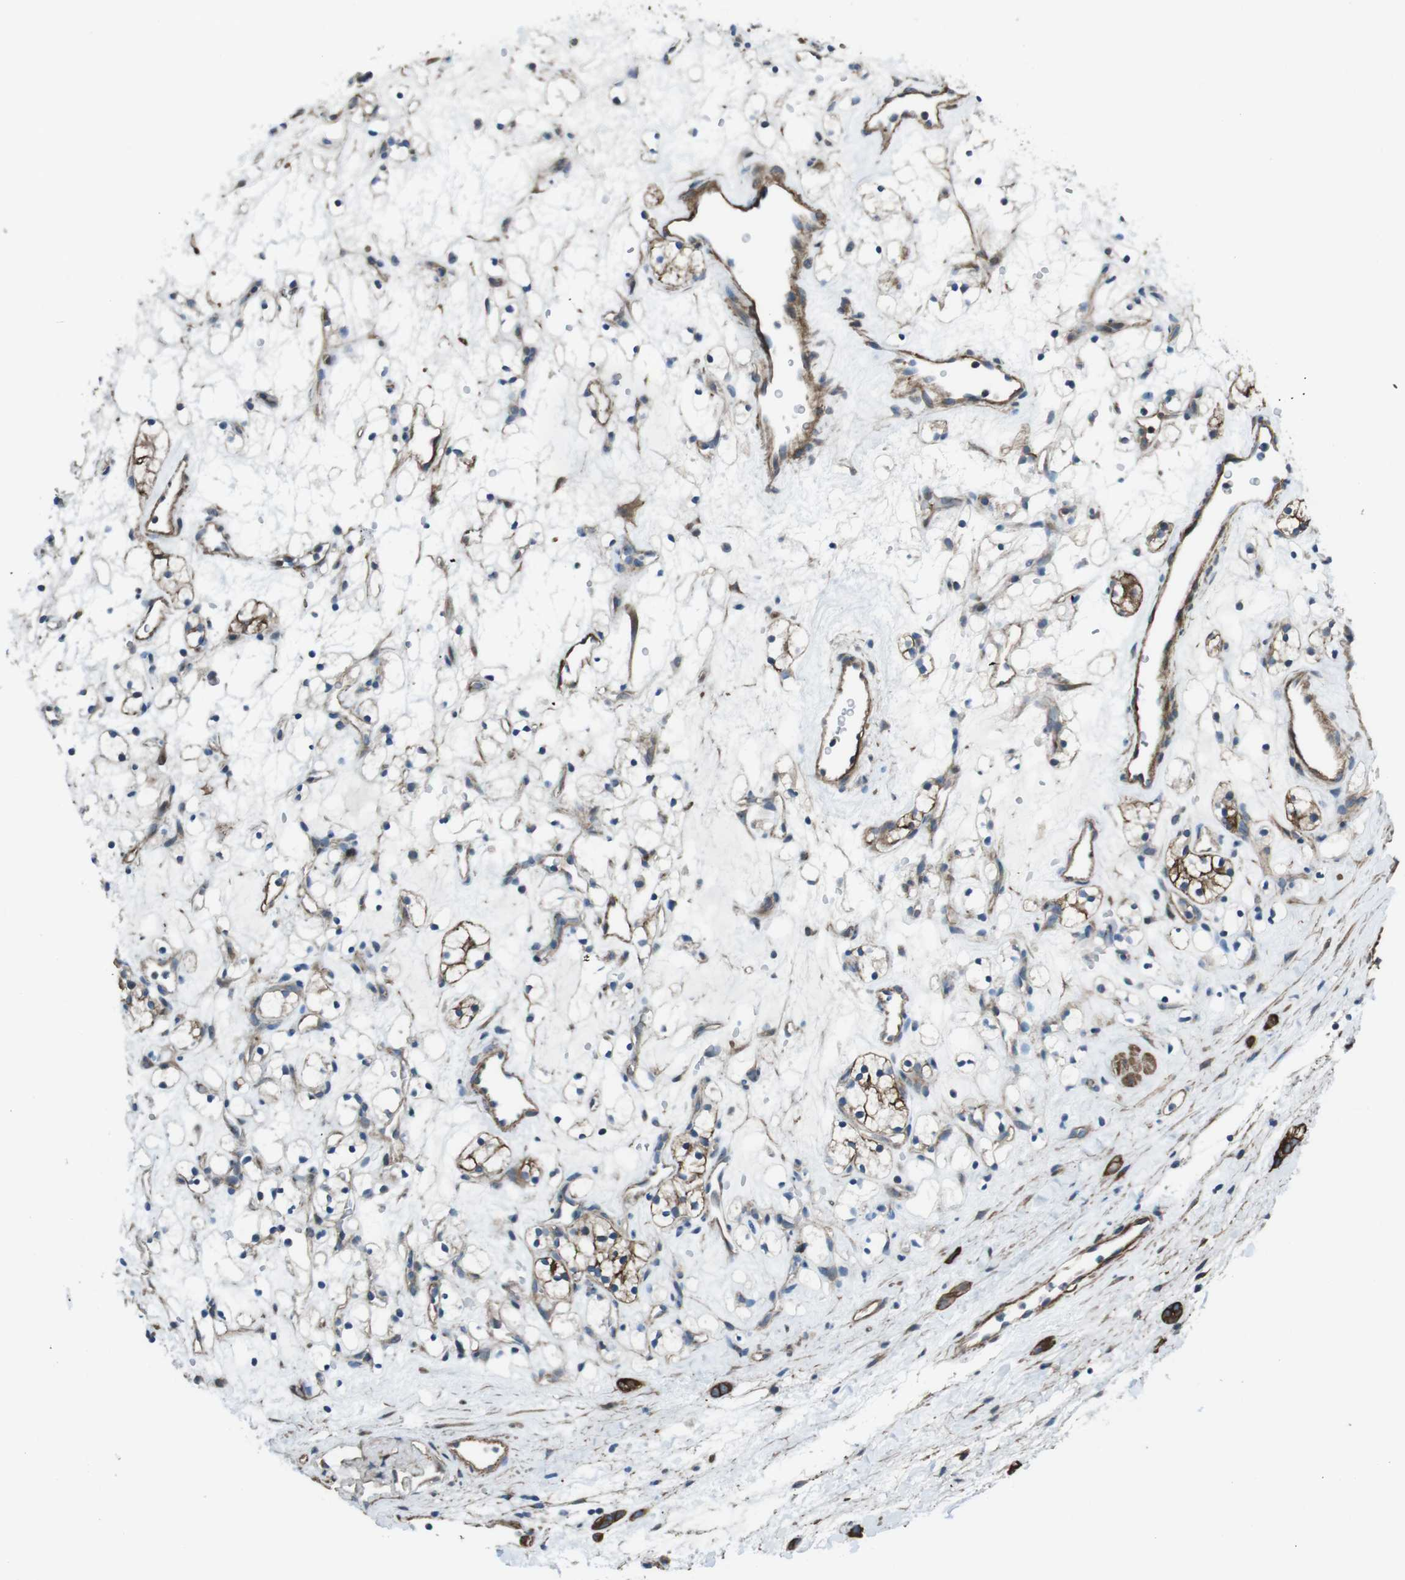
{"staining": {"intensity": "moderate", "quantity": "25%-75%", "location": "cytoplasmic/membranous"}, "tissue": "renal cancer", "cell_type": "Tumor cells", "image_type": "cancer", "snomed": [{"axis": "morphology", "description": "Adenocarcinoma, NOS"}, {"axis": "topography", "description": "Kidney"}], "caption": "About 25%-75% of tumor cells in human renal cancer show moderate cytoplasmic/membranous protein positivity as visualized by brown immunohistochemical staining.", "gene": "FAM174B", "patient": {"sex": "female", "age": 60}}